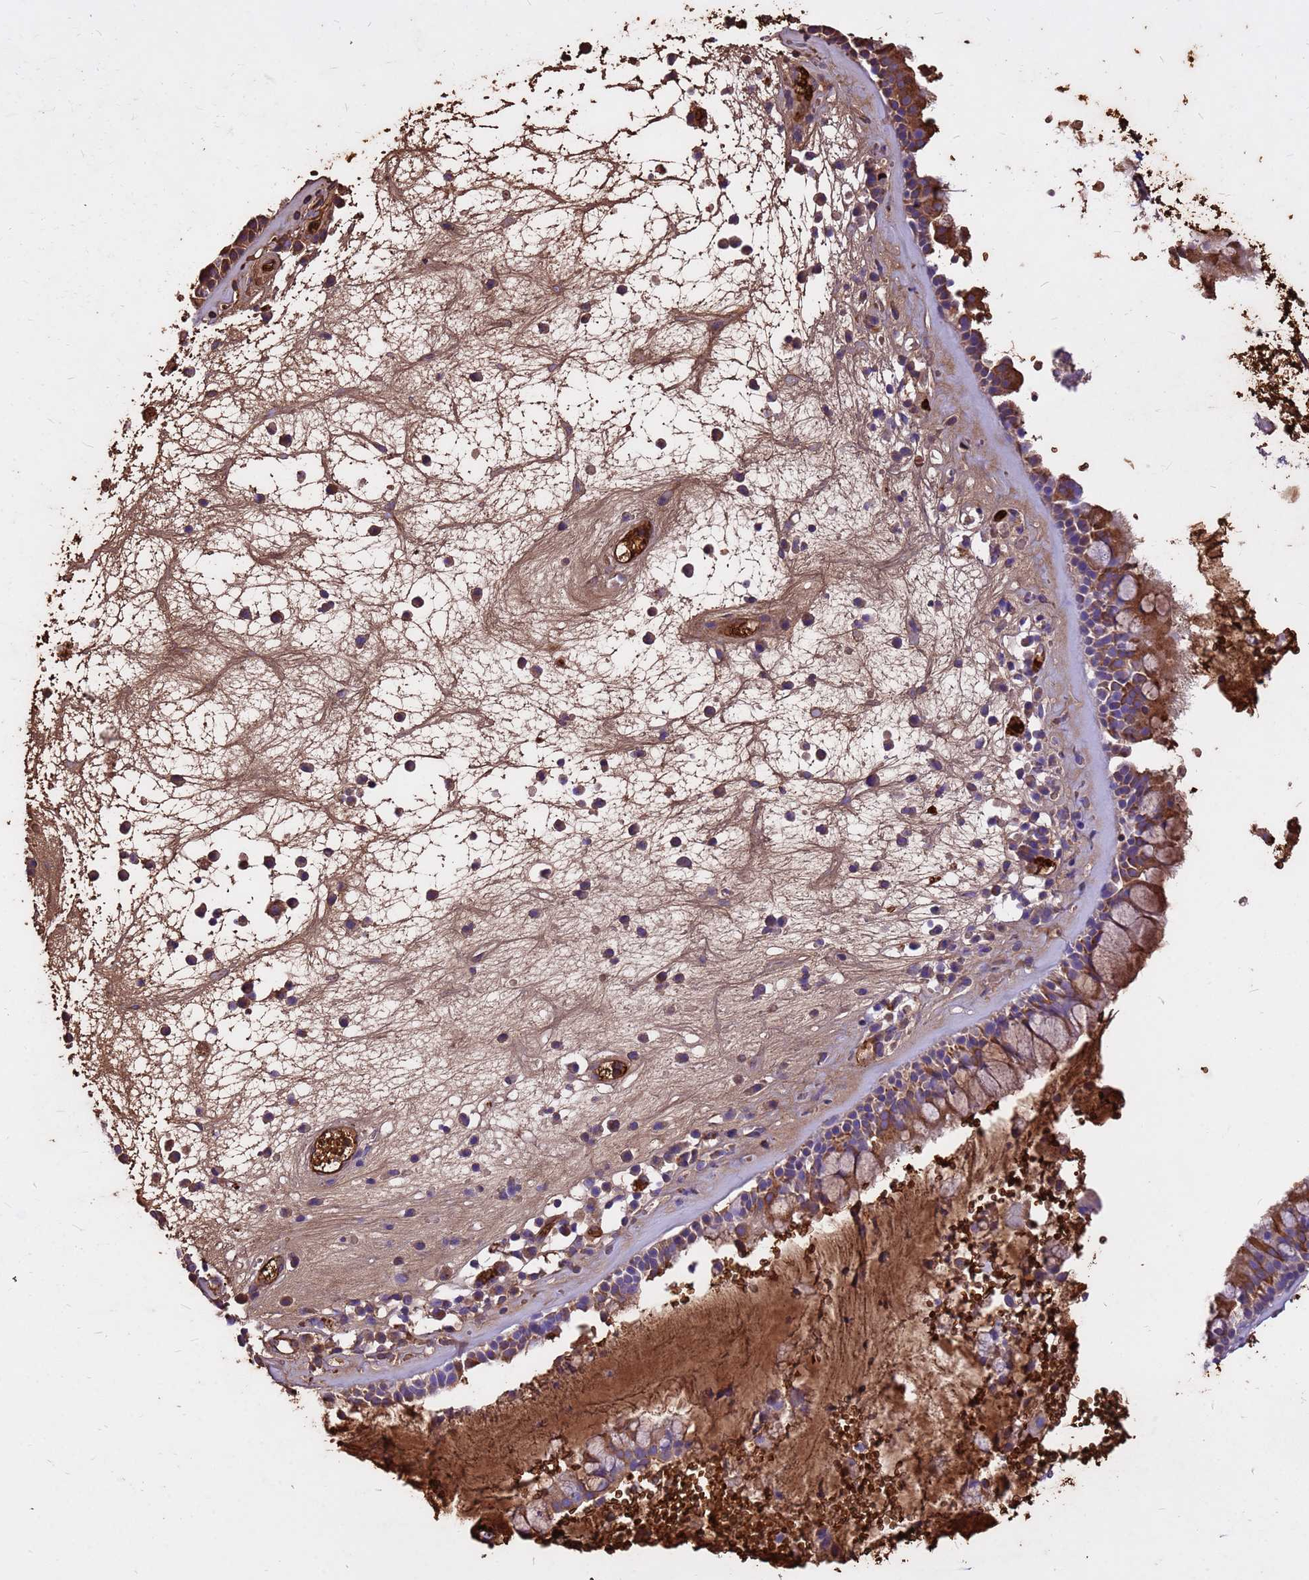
{"staining": {"intensity": "moderate", "quantity": ">75%", "location": "cytoplasmic/membranous"}, "tissue": "nasopharynx", "cell_type": "Respiratory epithelial cells", "image_type": "normal", "snomed": [{"axis": "morphology", "description": "Normal tissue, NOS"}, {"axis": "morphology", "description": "Inflammation, NOS"}, {"axis": "topography", "description": "Nasopharynx"}], "caption": "DAB (3,3'-diaminobenzidine) immunohistochemical staining of normal human nasopharynx demonstrates moderate cytoplasmic/membranous protein staining in approximately >75% of respiratory epithelial cells. The staining is performed using DAB brown chromogen to label protein expression. The nuclei are counter-stained blue using hematoxylin.", "gene": "HBA1", "patient": {"sex": "male", "age": 70}}